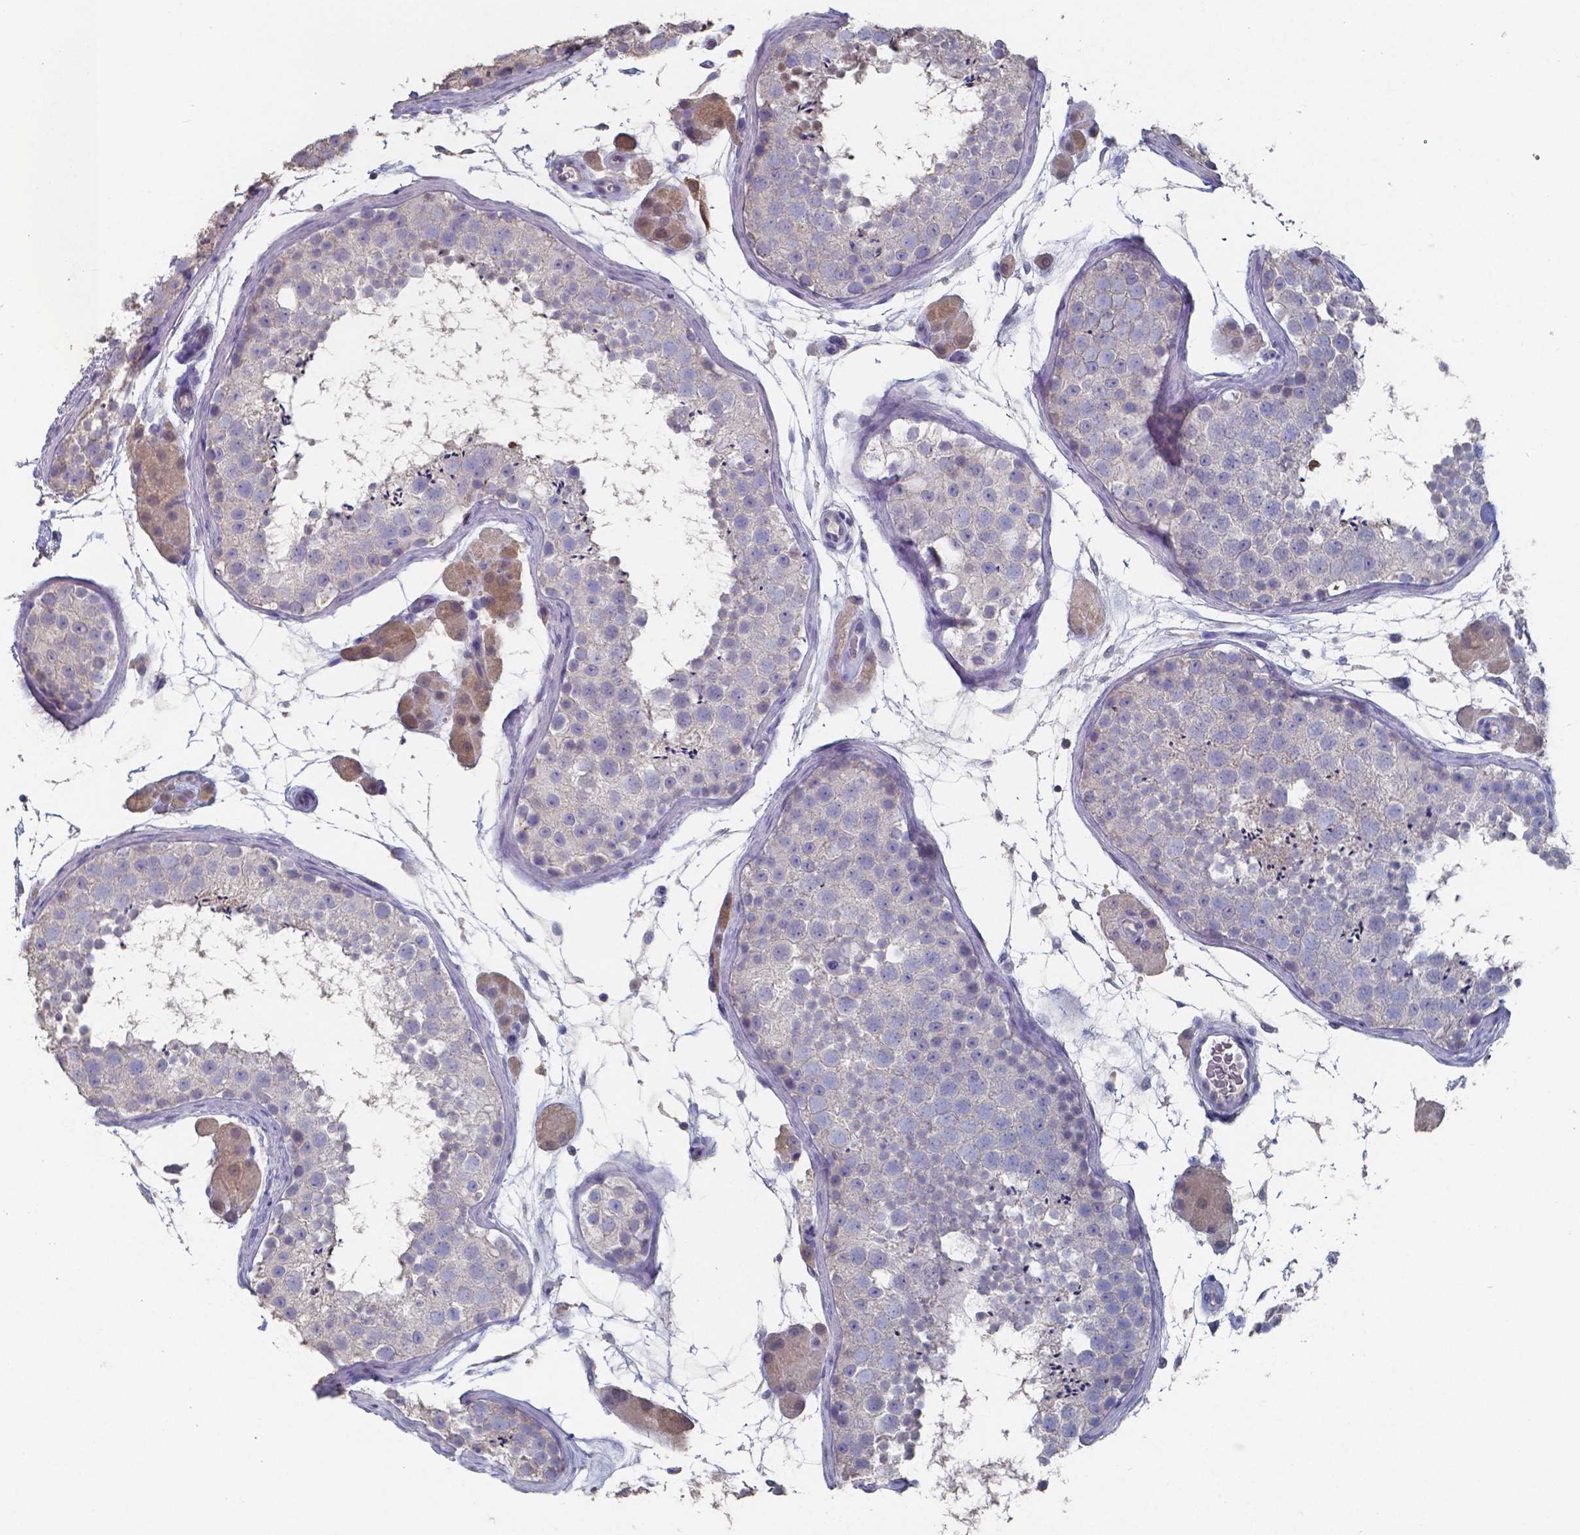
{"staining": {"intensity": "moderate", "quantity": "<25%", "location": "nuclear"}, "tissue": "testis", "cell_type": "Cells in seminiferous ducts", "image_type": "normal", "snomed": [{"axis": "morphology", "description": "Normal tissue, NOS"}, {"axis": "topography", "description": "Testis"}], "caption": "Moderate nuclear protein positivity is present in about <25% of cells in seminiferous ducts in testis.", "gene": "FOXJ1", "patient": {"sex": "male", "age": 41}}